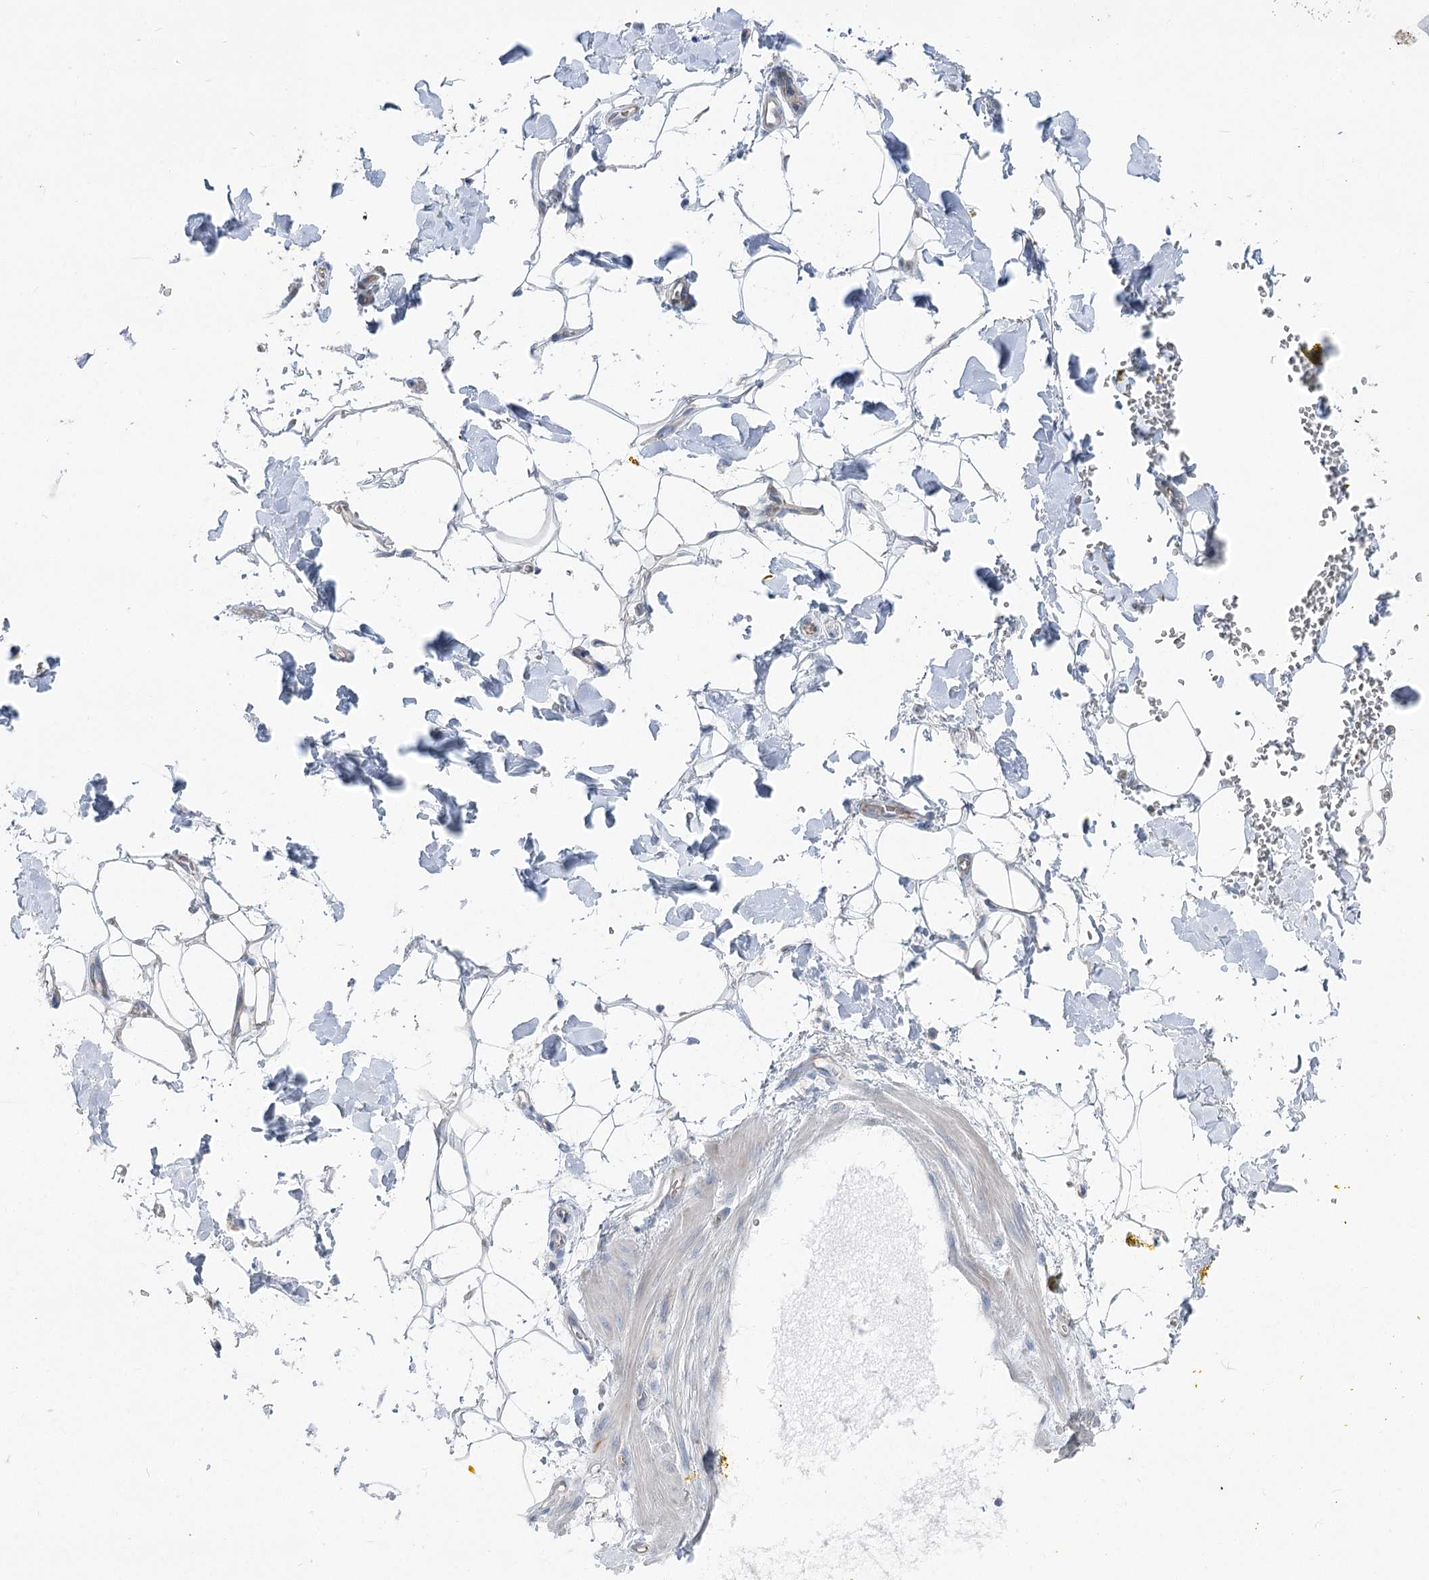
{"staining": {"intensity": "negative", "quantity": "none", "location": "none"}, "tissue": "adipose tissue", "cell_type": "Adipocytes", "image_type": "normal", "snomed": [{"axis": "morphology", "description": "Normal tissue, NOS"}, {"axis": "morphology", "description": "Adenocarcinoma, NOS"}, {"axis": "topography", "description": "Pancreas"}, {"axis": "topography", "description": "Peripheral nerve tissue"}], "caption": "This is a image of immunohistochemistry (IHC) staining of benign adipose tissue, which shows no staining in adipocytes.", "gene": "POGLUT1", "patient": {"sex": "male", "age": 59}}